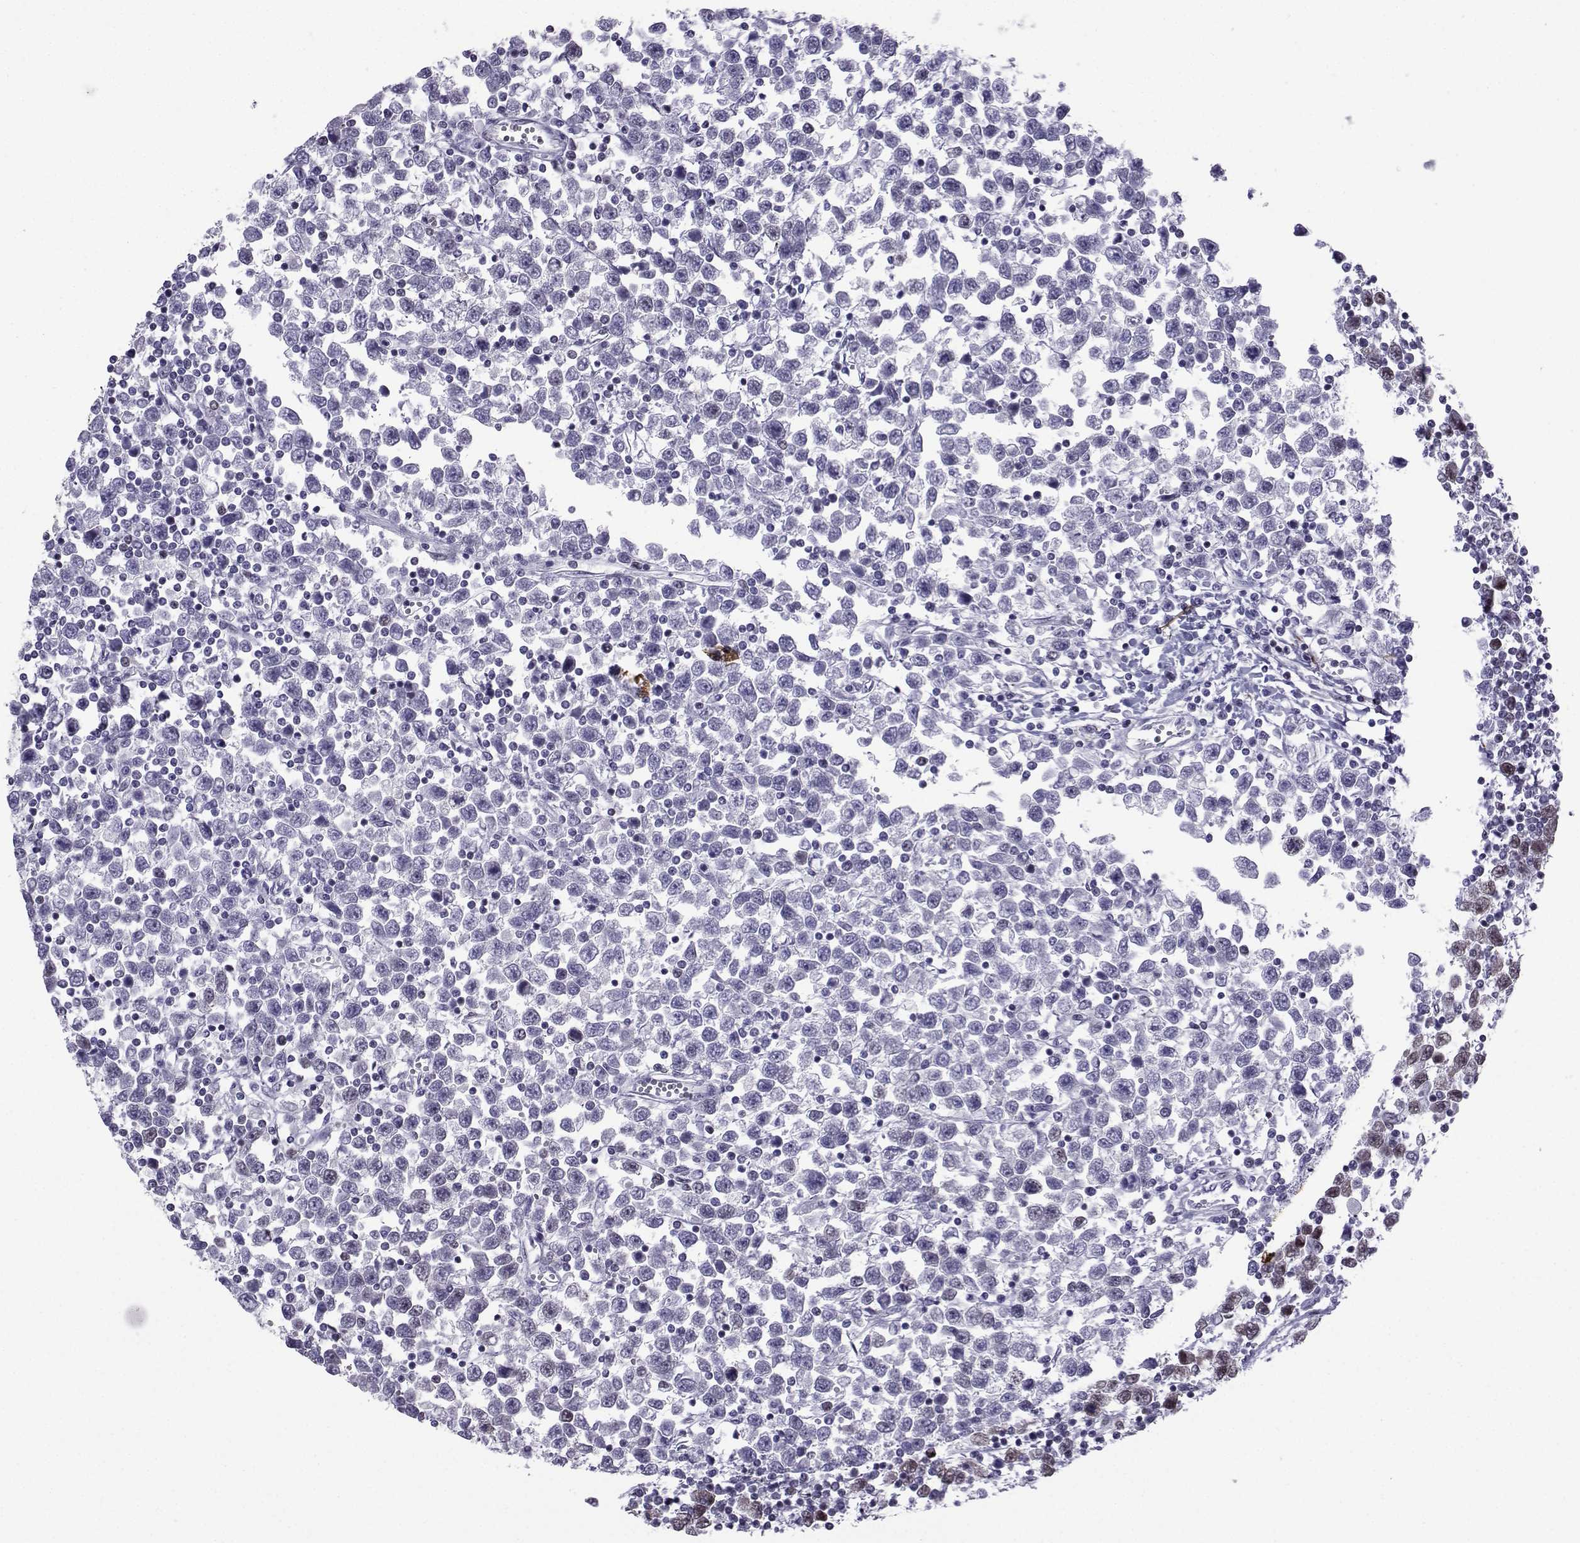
{"staining": {"intensity": "negative", "quantity": "none", "location": "none"}, "tissue": "testis cancer", "cell_type": "Tumor cells", "image_type": "cancer", "snomed": [{"axis": "morphology", "description": "Seminoma, NOS"}, {"axis": "topography", "description": "Testis"}], "caption": "Immunohistochemical staining of human testis cancer displays no significant positivity in tumor cells.", "gene": "LORICRIN", "patient": {"sex": "male", "age": 34}}